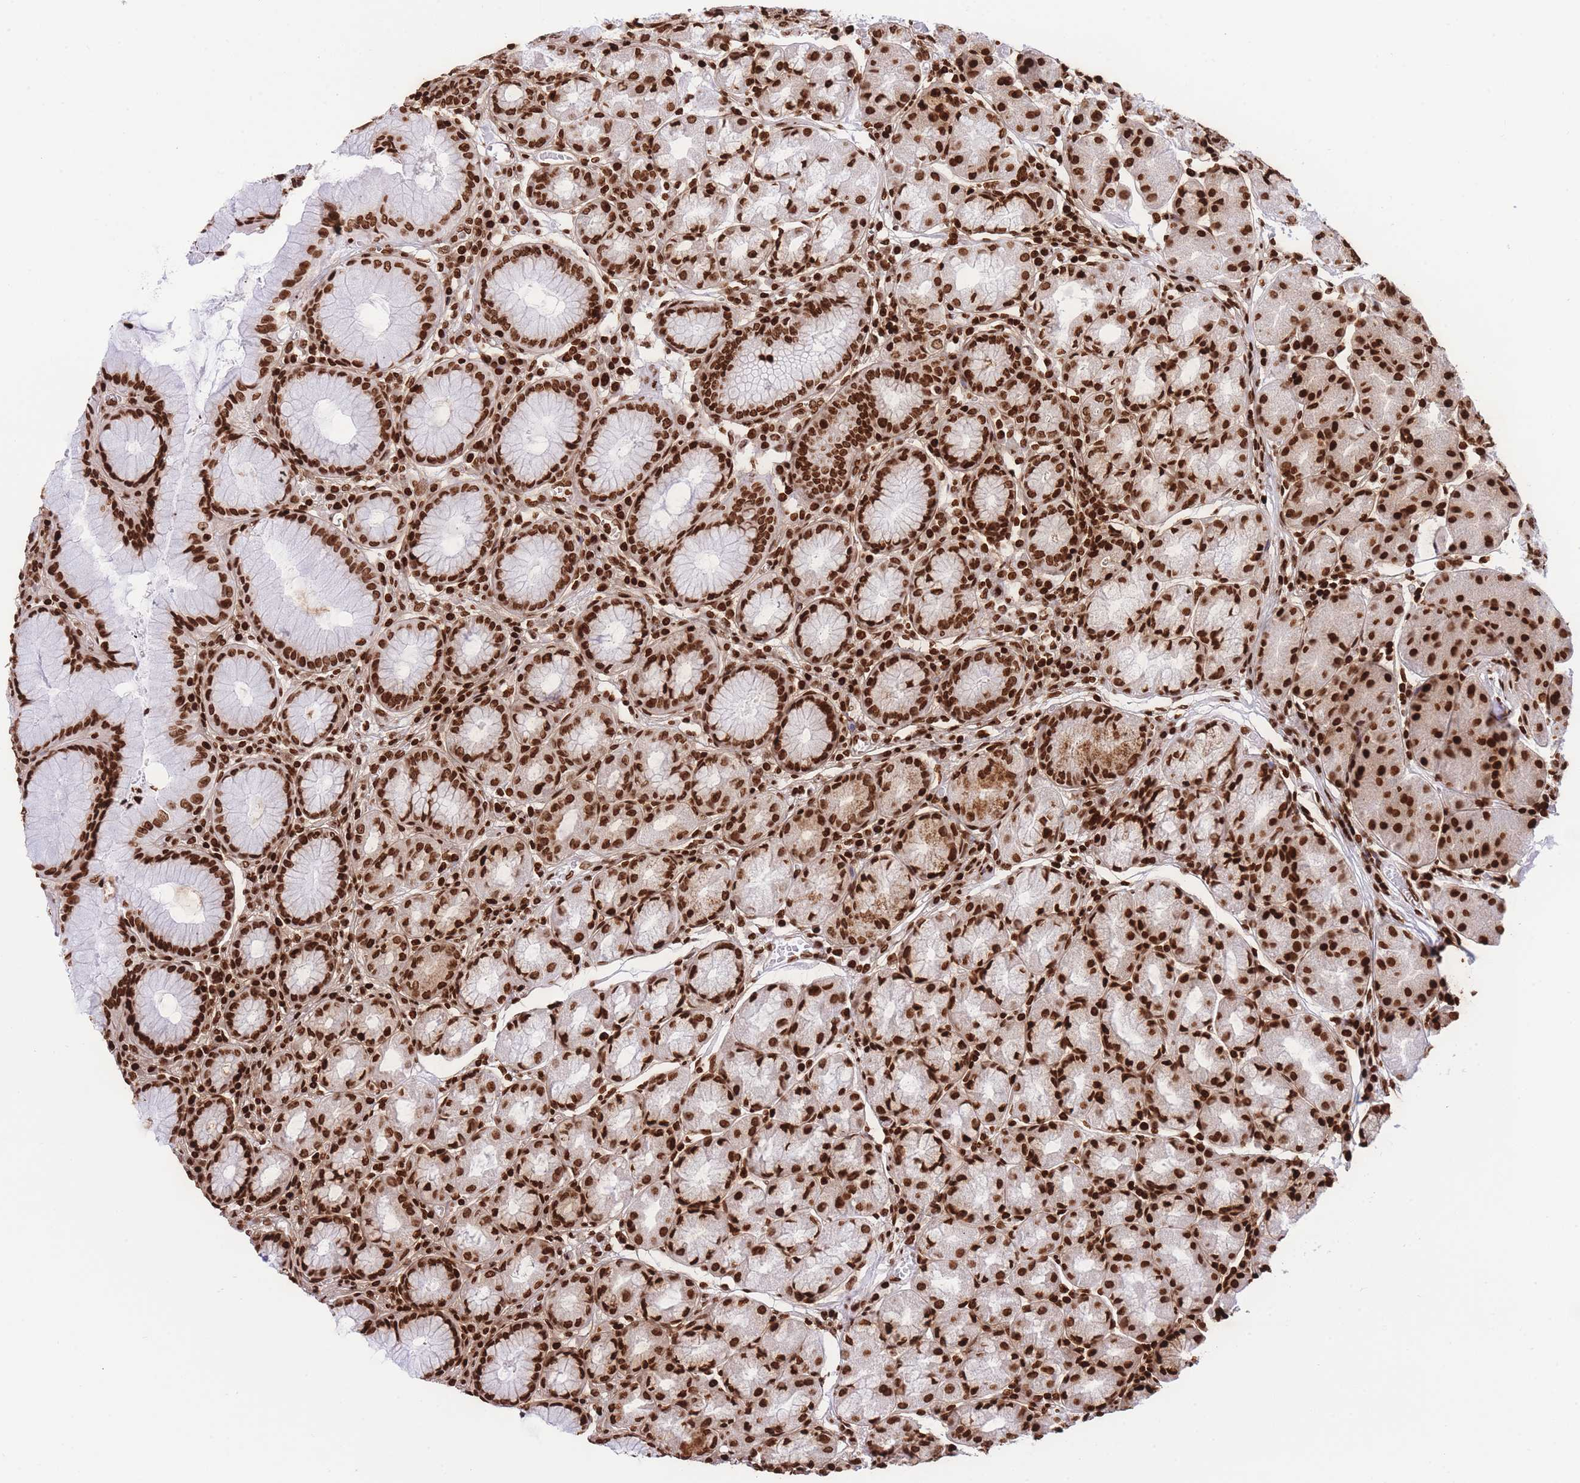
{"staining": {"intensity": "strong", "quantity": ">75%", "location": "nuclear"}, "tissue": "stomach", "cell_type": "Glandular cells", "image_type": "normal", "snomed": [{"axis": "morphology", "description": "Normal tissue, NOS"}, {"axis": "topography", "description": "Stomach"}], "caption": "The image reveals immunohistochemical staining of benign stomach. There is strong nuclear positivity is appreciated in approximately >75% of glandular cells.", "gene": "H2BC10", "patient": {"sex": "male", "age": 55}}